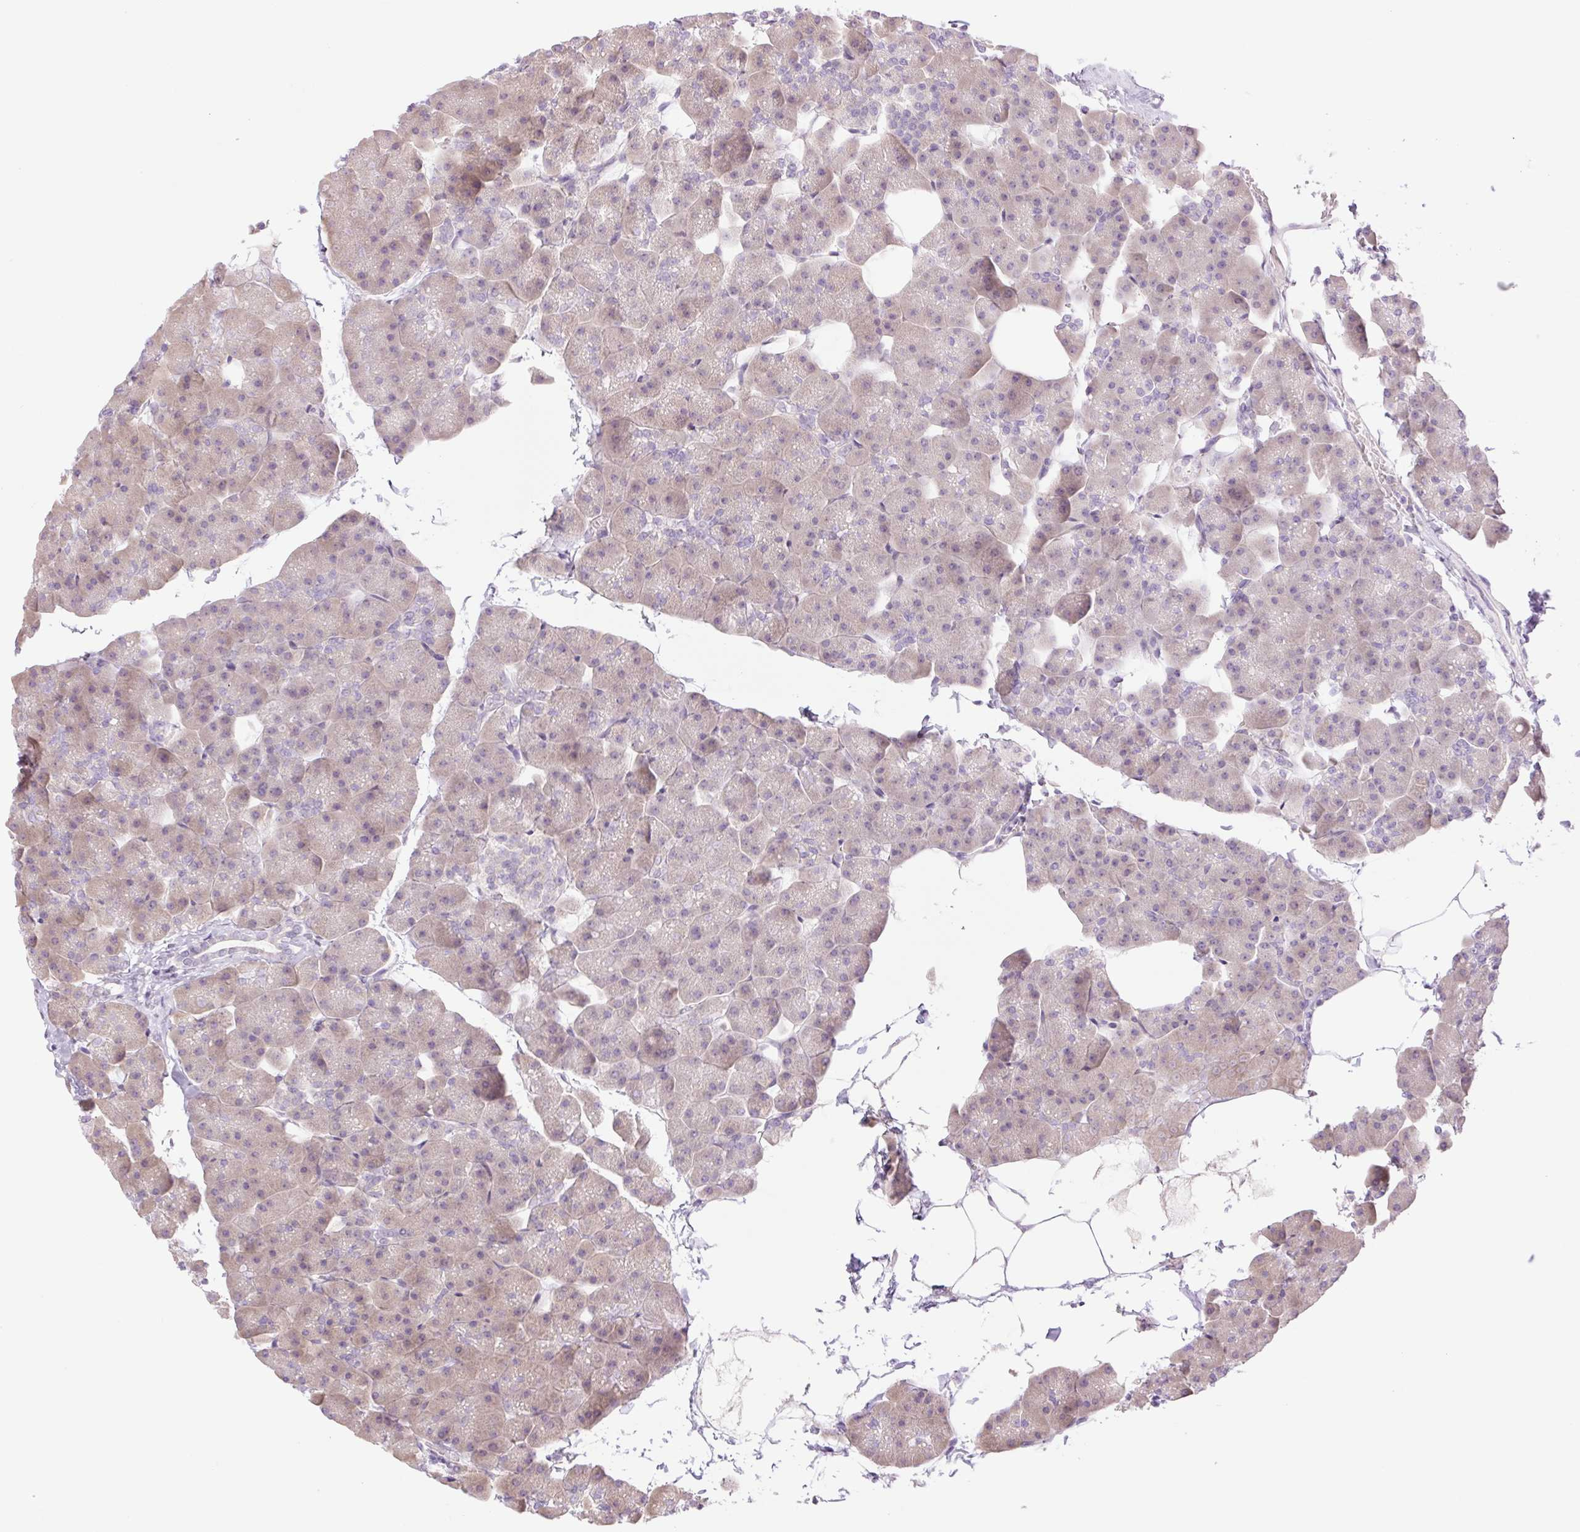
{"staining": {"intensity": "weak", "quantity": "25%-75%", "location": "cytoplasmic/membranous"}, "tissue": "pancreas", "cell_type": "Exocrine glandular cells", "image_type": "normal", "snomed": [{"axis": "morphology", "description": "Normal tissue, NOS"}, {"axis": "topography", "description": "Pancreas"}], "caption": "A brown stain labels weak cytoplasmic/membranous staining of a protein in exocrine glandular cells of normal pancreas. The protein is stained brown, and the nuclei are stained in blue (DAB IHC with brightfield microscopy, high magnification).", "gene": "COL5A1", "patient": {"sex": "male", "age": 35}}